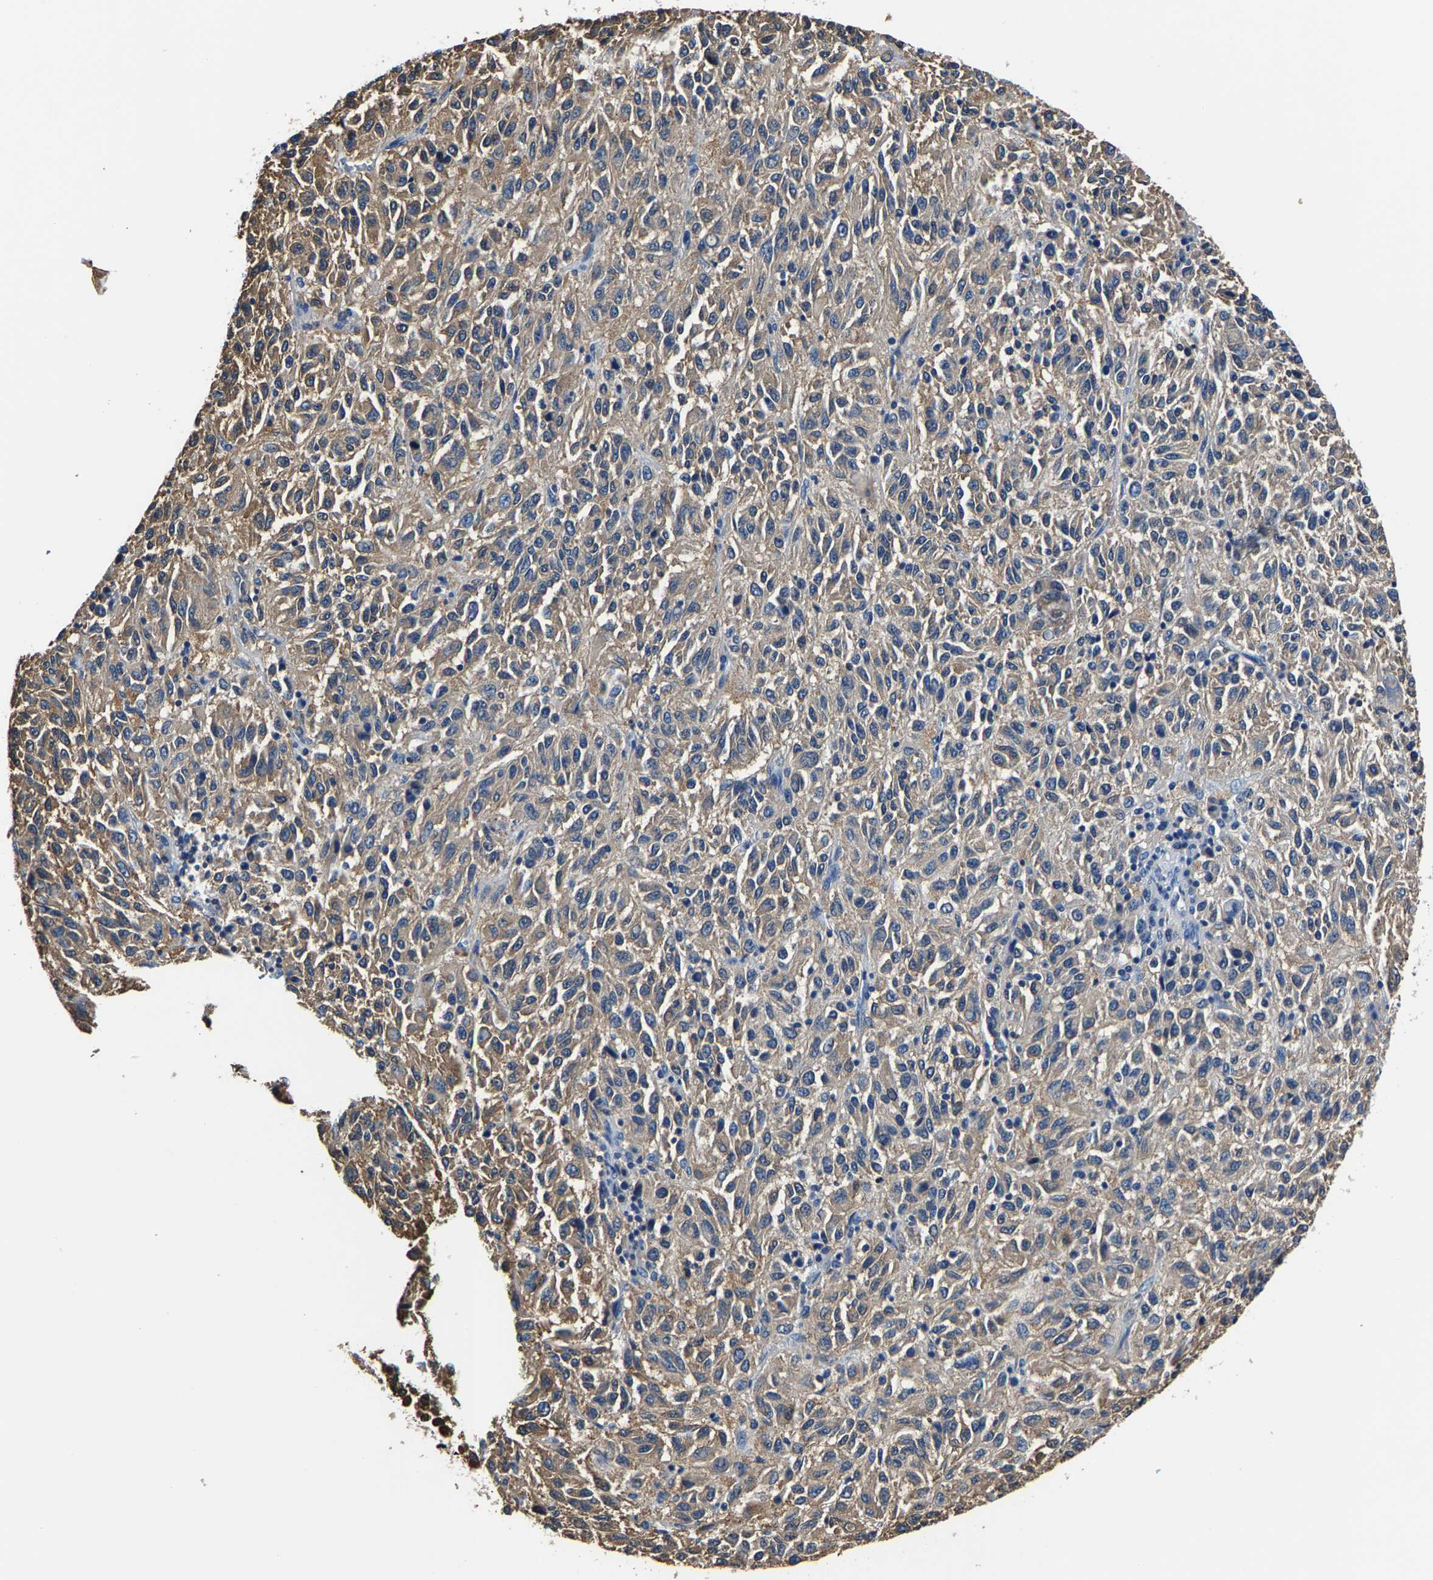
{"staining": {"intensity": "weak", "quantity": ">75%", "location": "cytoplasmic/membranous"}, "tissue": "melanoma", "cell_type": "Tumor cells", "image_type": "cancer", "snomed": [{"axis": "morphology", "description": "Malignant melanoma, Metastatic site"}, {"axis": "topography", "description": "Lung"}], "caption": "Immunohistochemical staining of human melanoma demonstrates low levels of weak cytoplasmic/membranous protein expression in about >75% of tumor cells. (DAB IHC with brightfield microscopy, high magnification).", "gene": "ALDOB", "patient": {"sex": "male", "age": 64}}